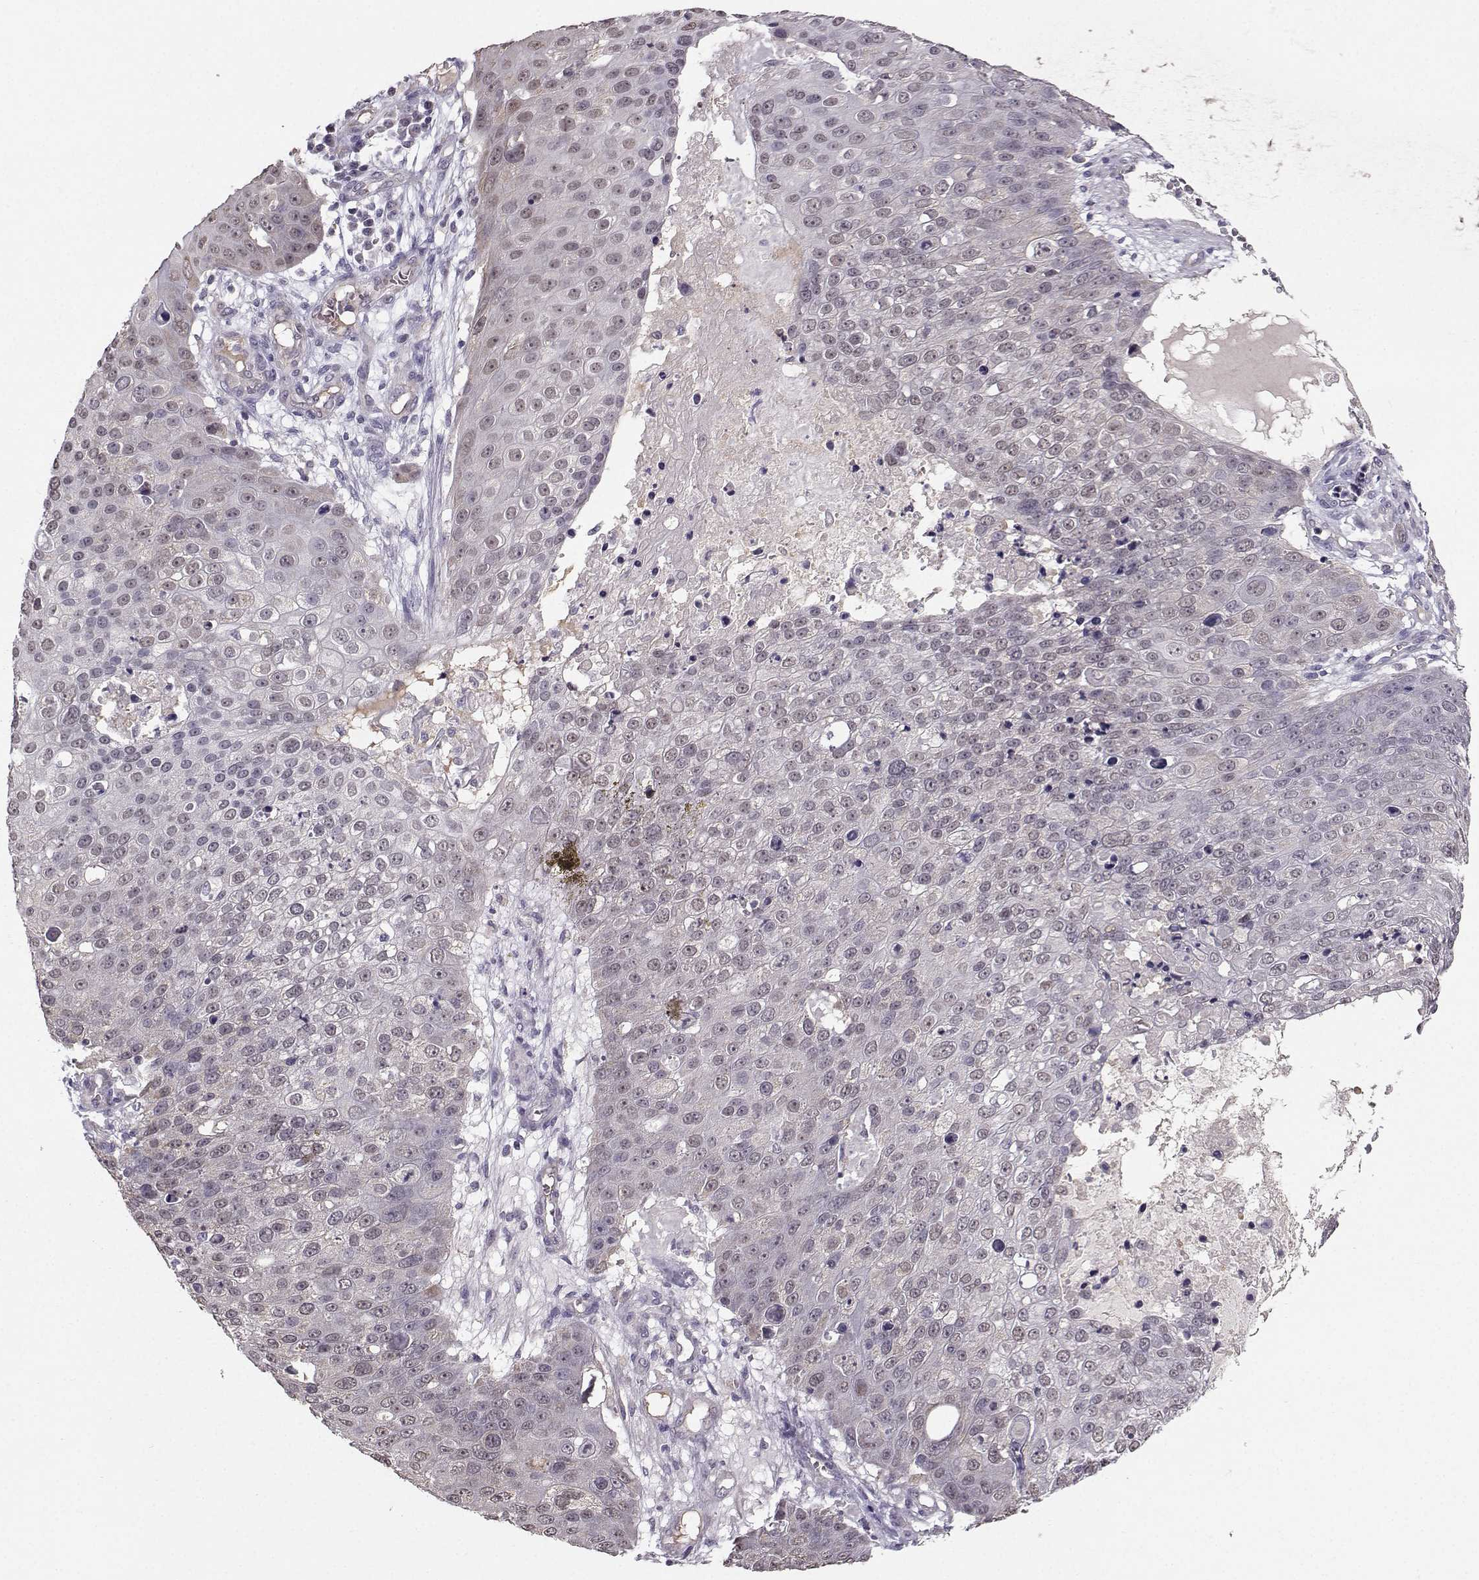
{"staining": {"intensity": "weak", "quantity": "<25%", "location": "cytoplasmic/membranous,nuclear"}, "tissue": "skin cancer", "cell_type": "Tumor cells", "image_type": "cancer", "snomed": [{"axis": "morphology", "description": "Squamous cell carcinoma, NOS"}, {"axis": "topography", "description": "Skin"}], "caption": "Human squamous cell carcinoma (skin) stained for a protein using IHC displays no positivity in tumor cells.", "gene": "TSPYL5", "patient": {"sex": "male", "age": 71}}